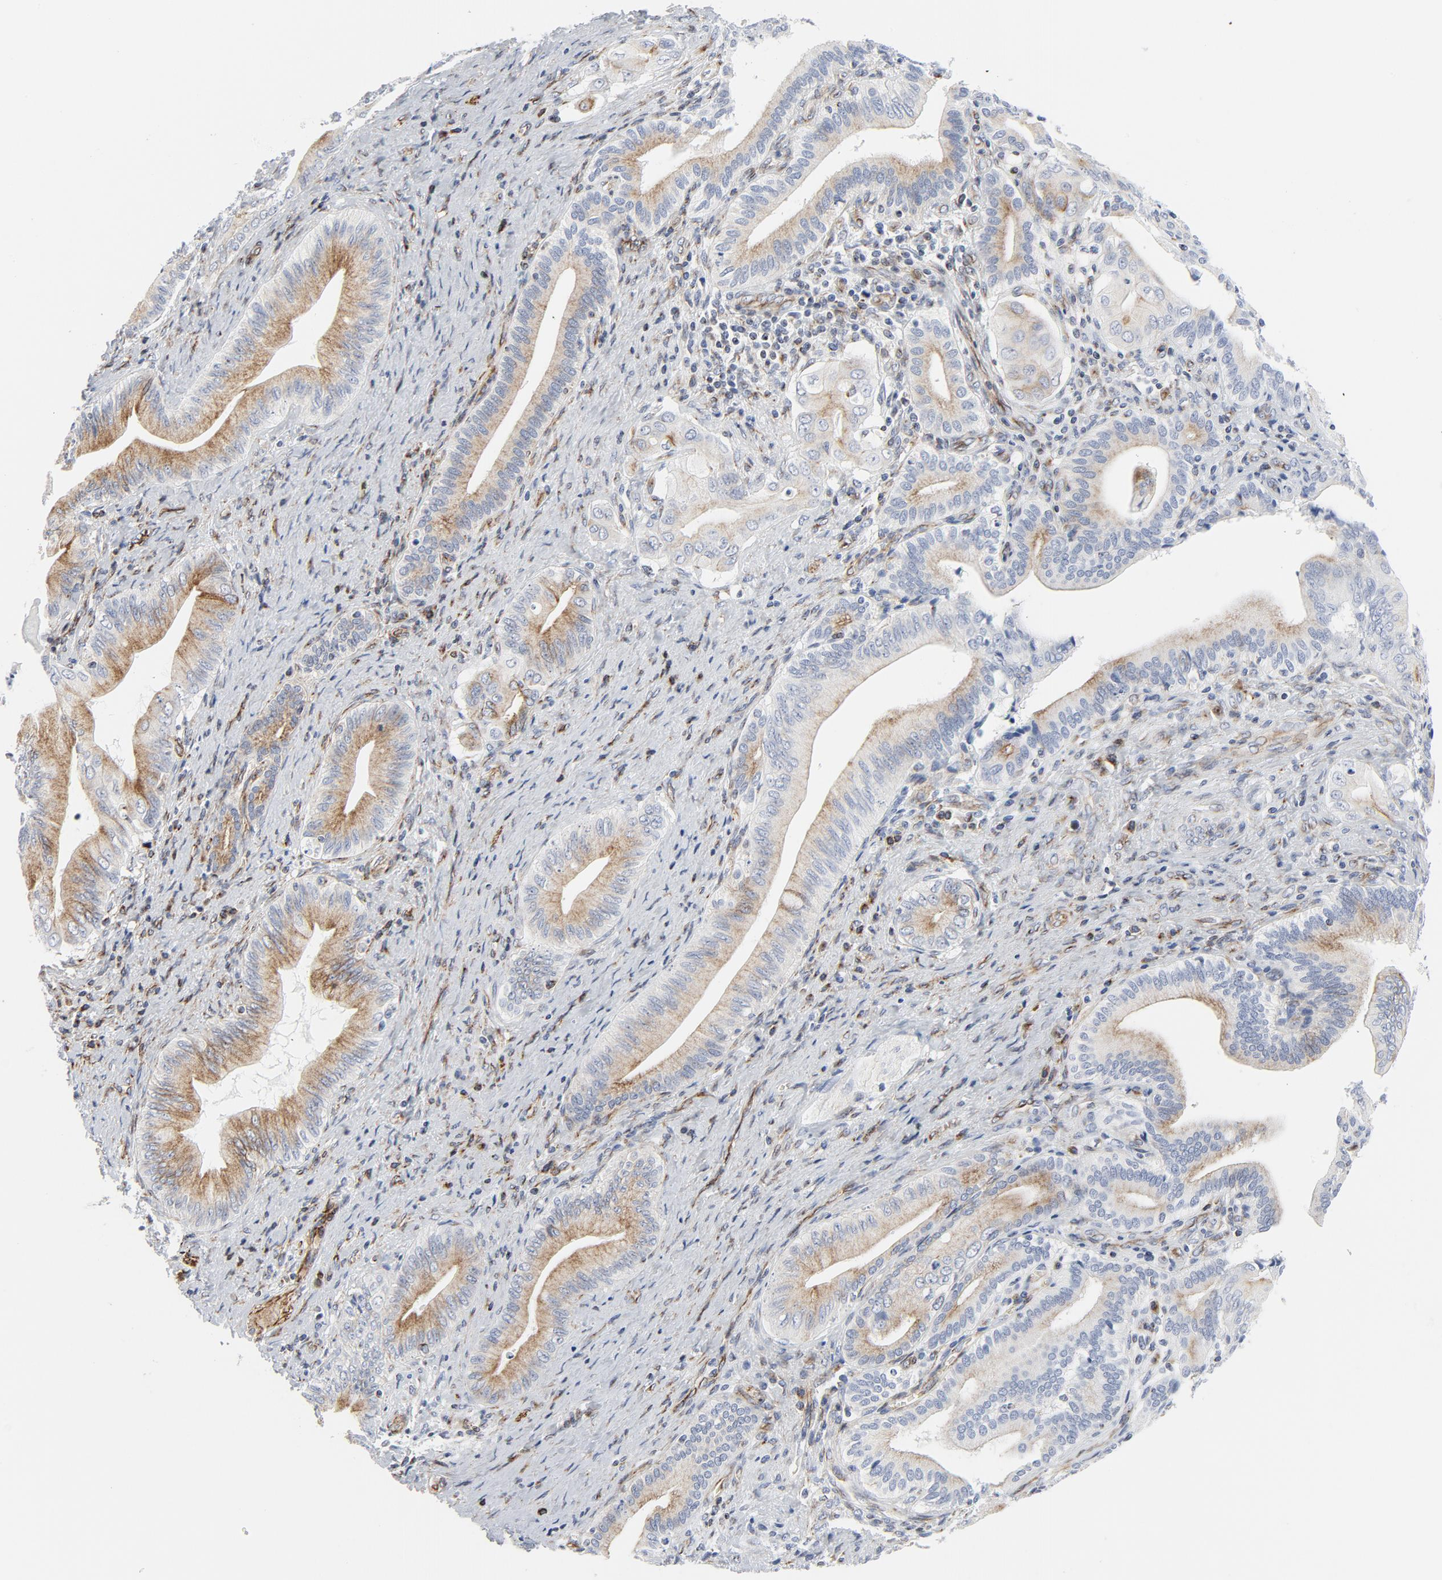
{"staining": {"intensity": "moderate", "quantity": "25%-75%", "location": "cytoplasmic/membranous"}, "tissue": "liver cancer", "cell_type": "Tumor cells", "image_type": "cancer", "snomed": [{"axis": "morphology", "description": "Cholangiocarcinoma"}, {"axis": "topography", "description": "Liver"}], "caption": "Moderate cytoplasmic/membranous expression is identified in about 25%-75% of tumor cells in liver cholangiocarcinoma.", "gene": "TUBB1", "patient": {"sex": "male", "age": 58}}